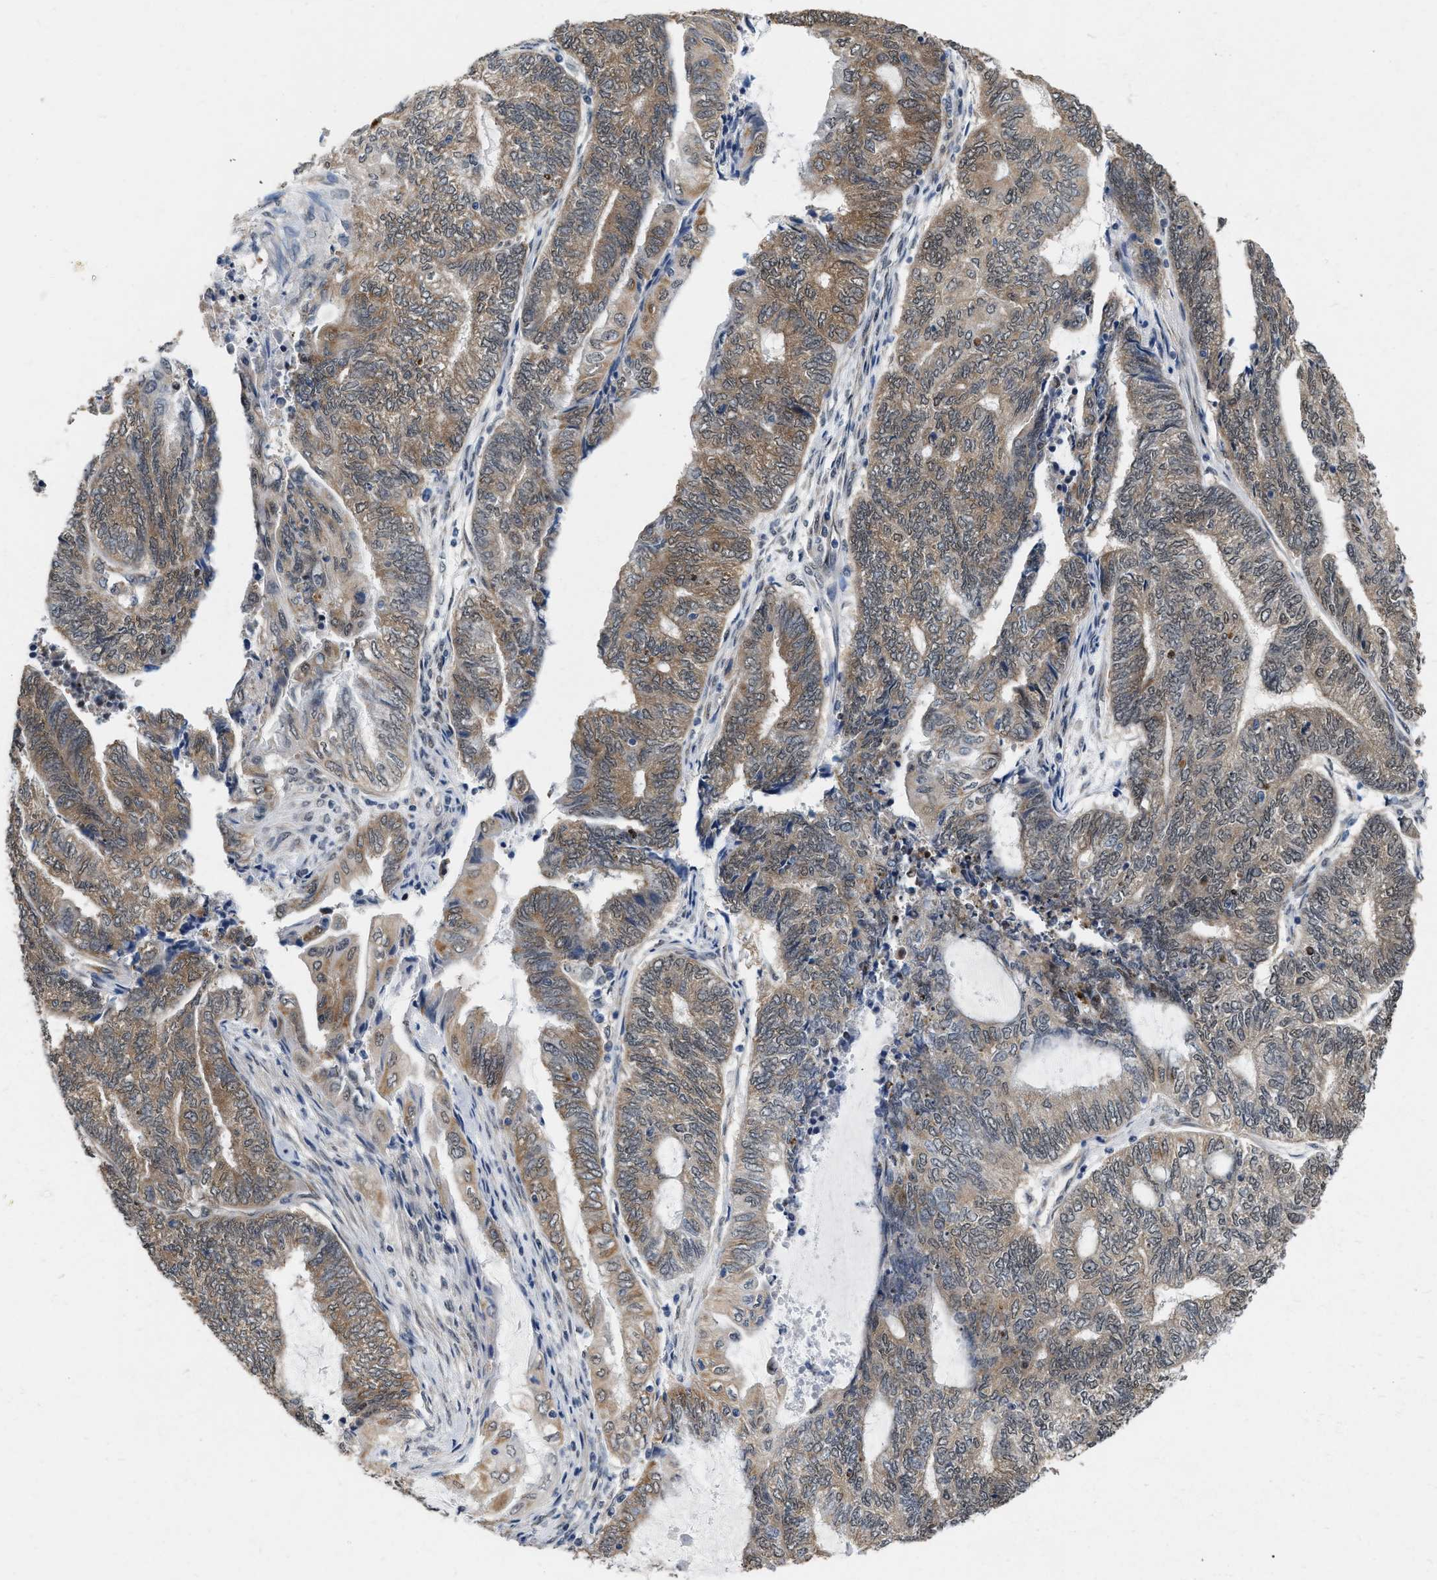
{"staining": {"intensity": "moderate", "quantity": ">75%", "location": "cytoplasmic/membranous"}, "tissue": "endometrial cancer", "cell_type": "Tumor cells", "image_type": "cancer", "snomed": [{"axis": "morphology", "description": "Adenocarcinoma, NOS"}, {"axis": "topography", "description": "Uterus"}, {"axis": "topography", "description": "Endometrium"}], "caption": "A brown stain shows moderate cytoplasmic/membranous positivity of a protein in human adenocarcinoma (endometrial) tumor cells. (IHC, brightfield microscopy, high magnification).", "gene": "RUVBL1", "patient": {"sex": "female", "age": 70}}